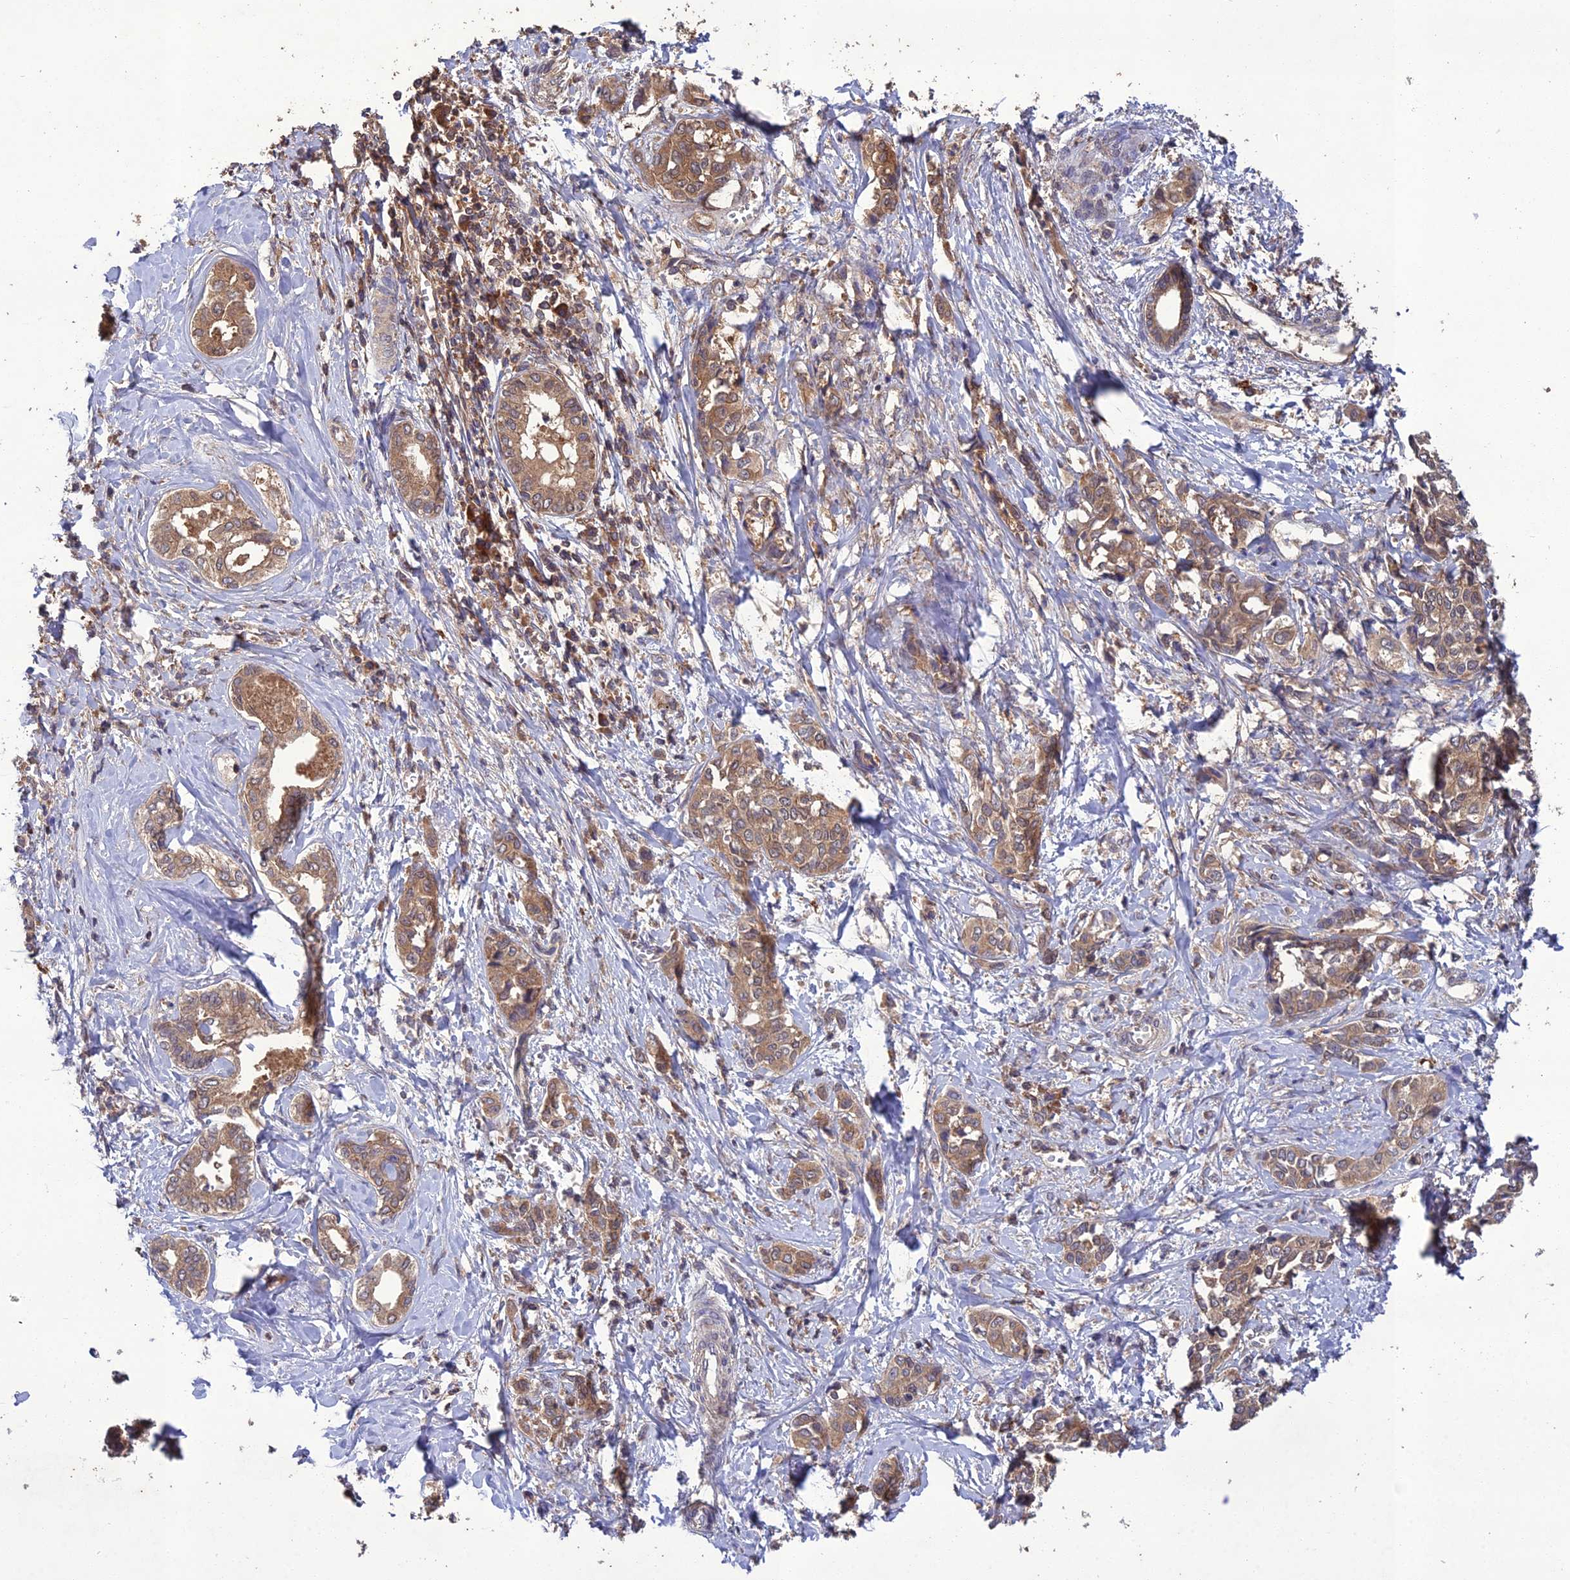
{"staining": {"intensity": "moderate", "quantity": ">75%", "location": "cytoplasmic/membranous"}, "tissue": "liver cancer", "cell_type": "Tumor cells", "image_type": "cancer", "snomed": [{"axis": "morphology", "description": "Cholangiocarcinoma"}, {"axis": "topography", "description": "Liver"}], "caption": "A brown stain labels moderate cytoplasmic/membranous staining of a protein in cholangiocarcinoma (liver) tumor cells.", "gene": "TMEM258", "patient": {"sex": "female", "age": 77}}